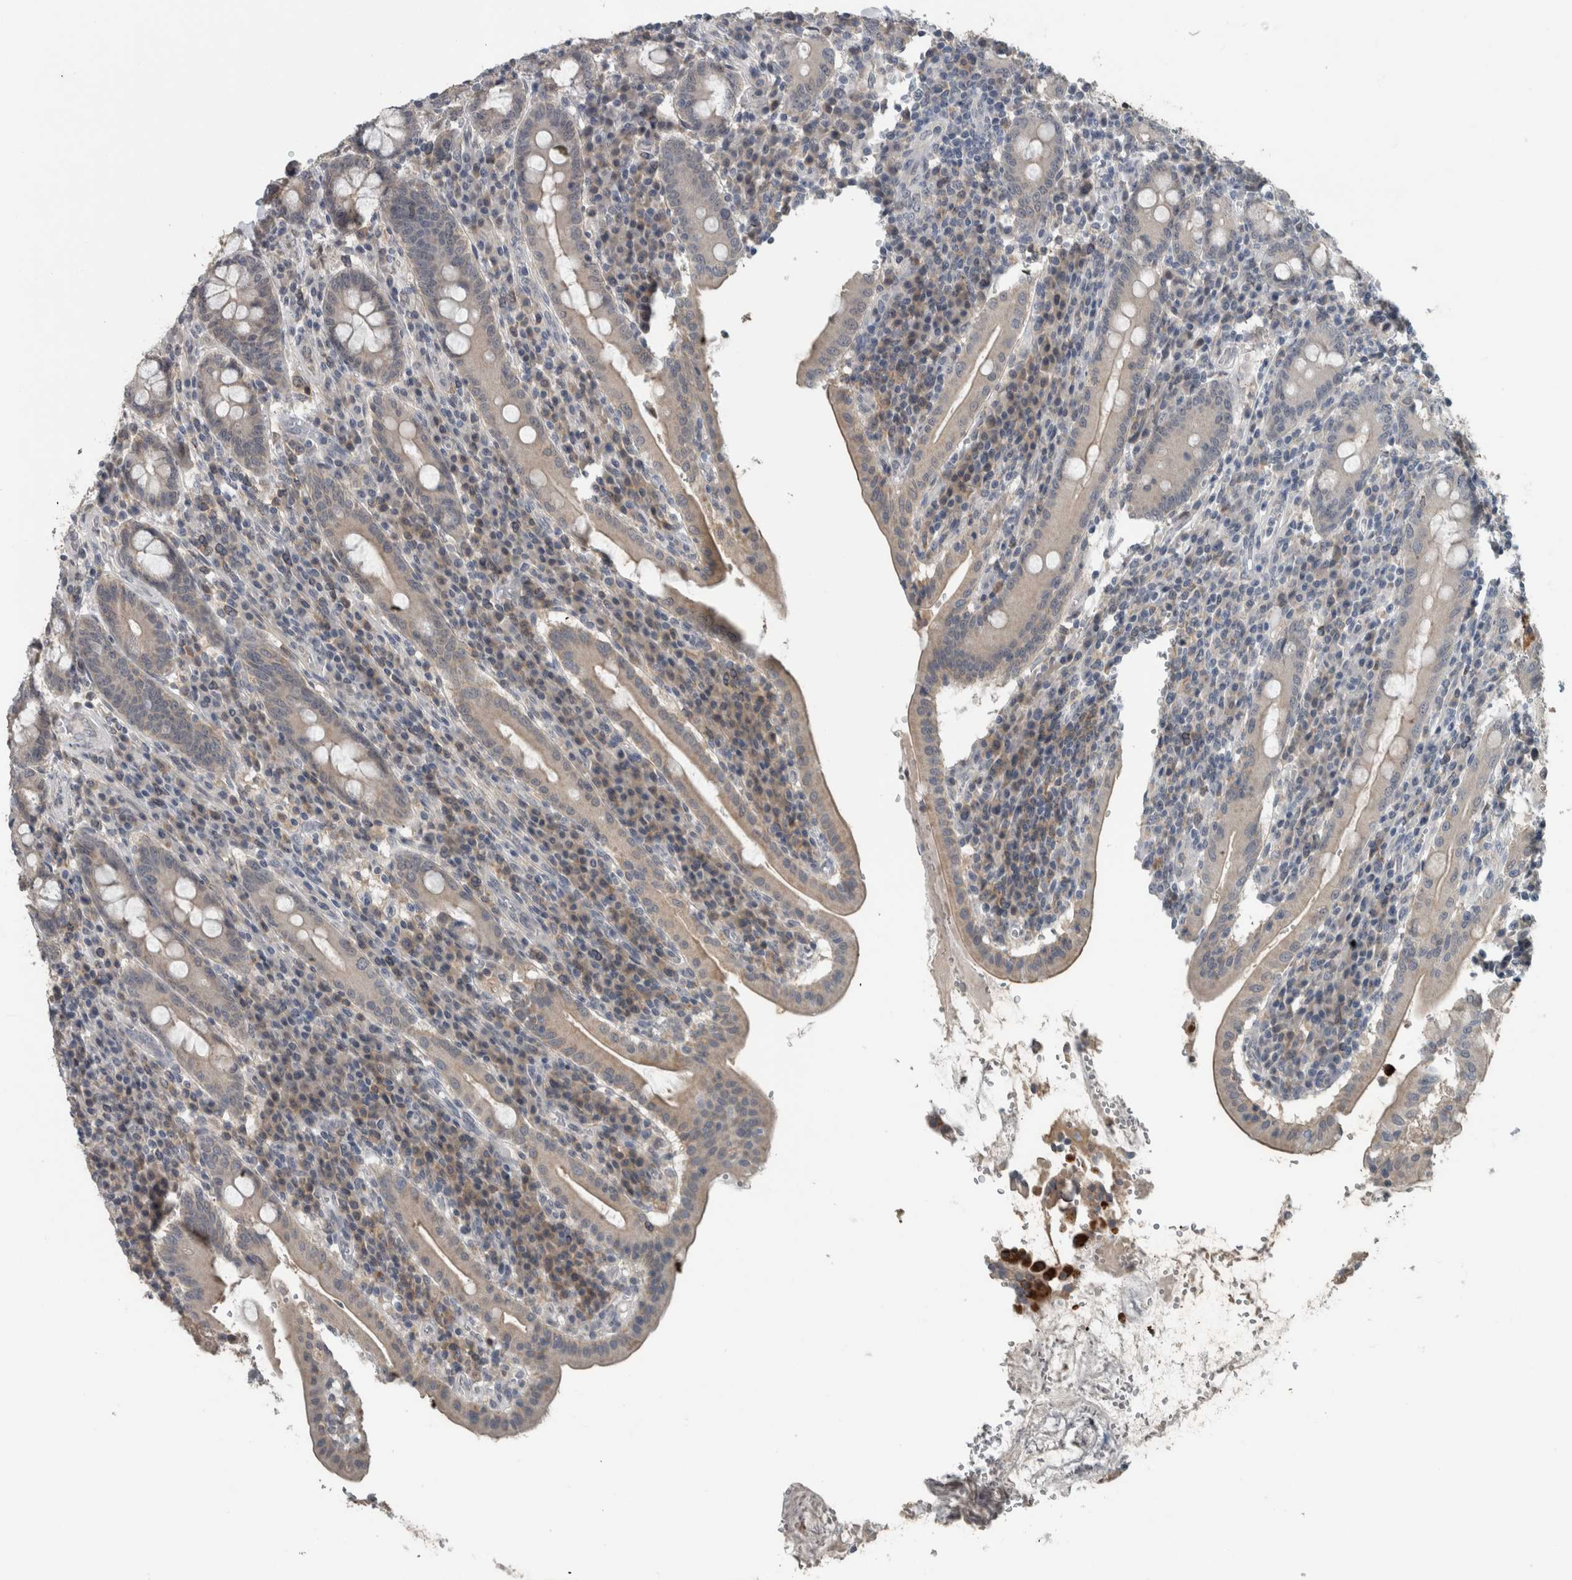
{"staining": {"intensity": "strong", "quantity": "25%-75%", "location": "cytoplasmic/membranous"}, "tissue": "duodenum", "cell_type": "Glandular cells", "image_type": "normal", "snomed": [{"axis": "morphology", "description": "Normal tissue, NOS"}, {"axis": "morphology", "description": "Adenocarcinoma, NOS"}, {"axis": "topography", "description": "Pancreas"}, {"axis": "topography", "description": "Duodenum"}], "caption": "A brown stain labels strong cytoplasmic/membranous positivity of a protein in glandular cells of unremarkable human duodenum. Using DAB (3,3'-diaminobenzidine) (brown) and hematoxylin (blue) stains, captured at high magnification using brightfield microscopy.", "gene": "ACSF2", "patient": {"sex": "male", "age": 50}}